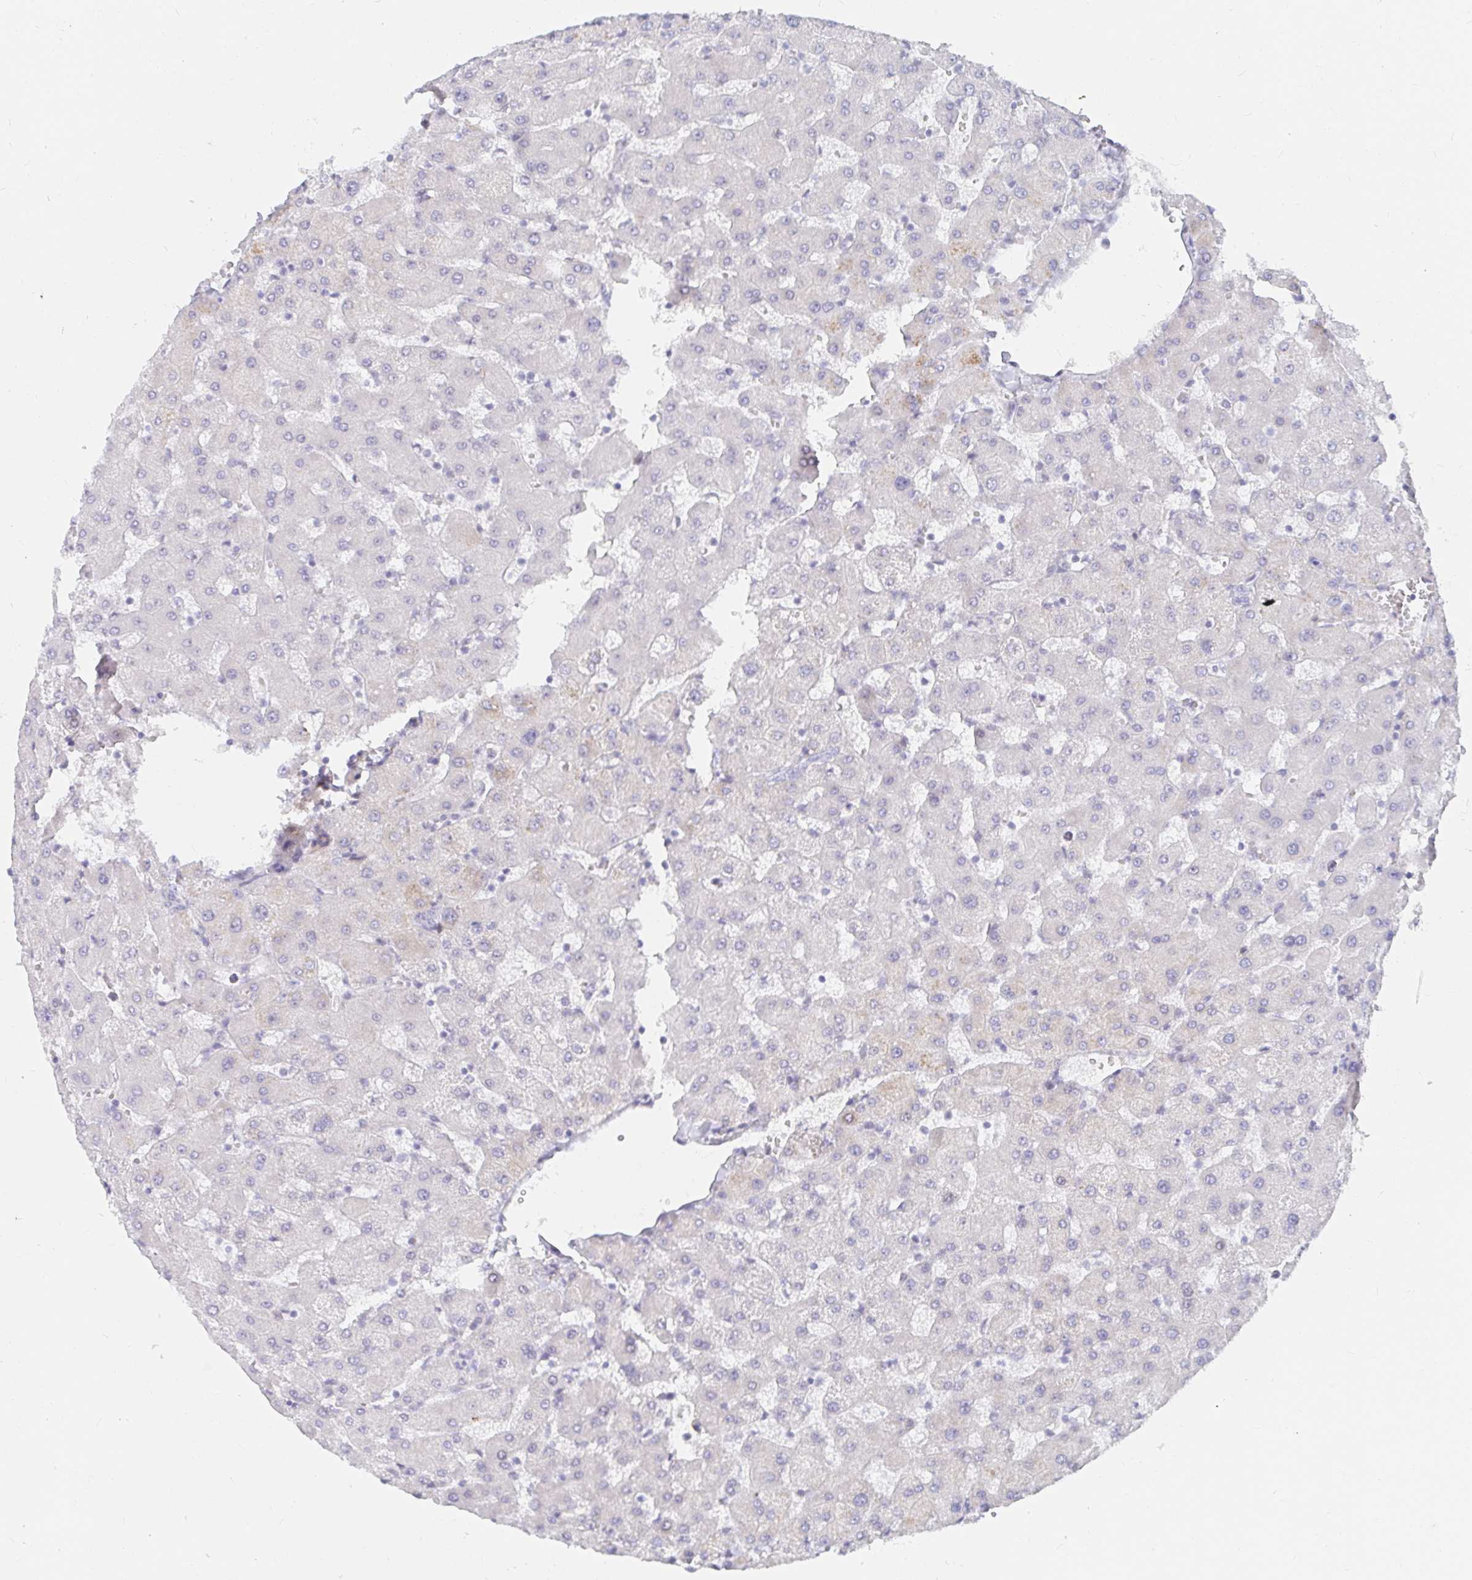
{"staining": {"intensity": "negative", "quantity": "none", "location": "none"}, "tissue": "liver", "cell_type": "Cholangiocytes", "image_type": "normal", "snomed": [{"axis": "morphology", "description": "Normal tissue, NOS"}, {"axis": "topography", "description": "Liver"}], "caption": "A high-resolution image shows immunohistochemistry (IHC) staining of benign liver, which exhibits no significant positivity in cholangiocytes. (Immunohistochemistry (ihc), brightfield microscopy, high magnification).", "gene": "COL28A1", "patient": {"sex": "female", "age": 63}}